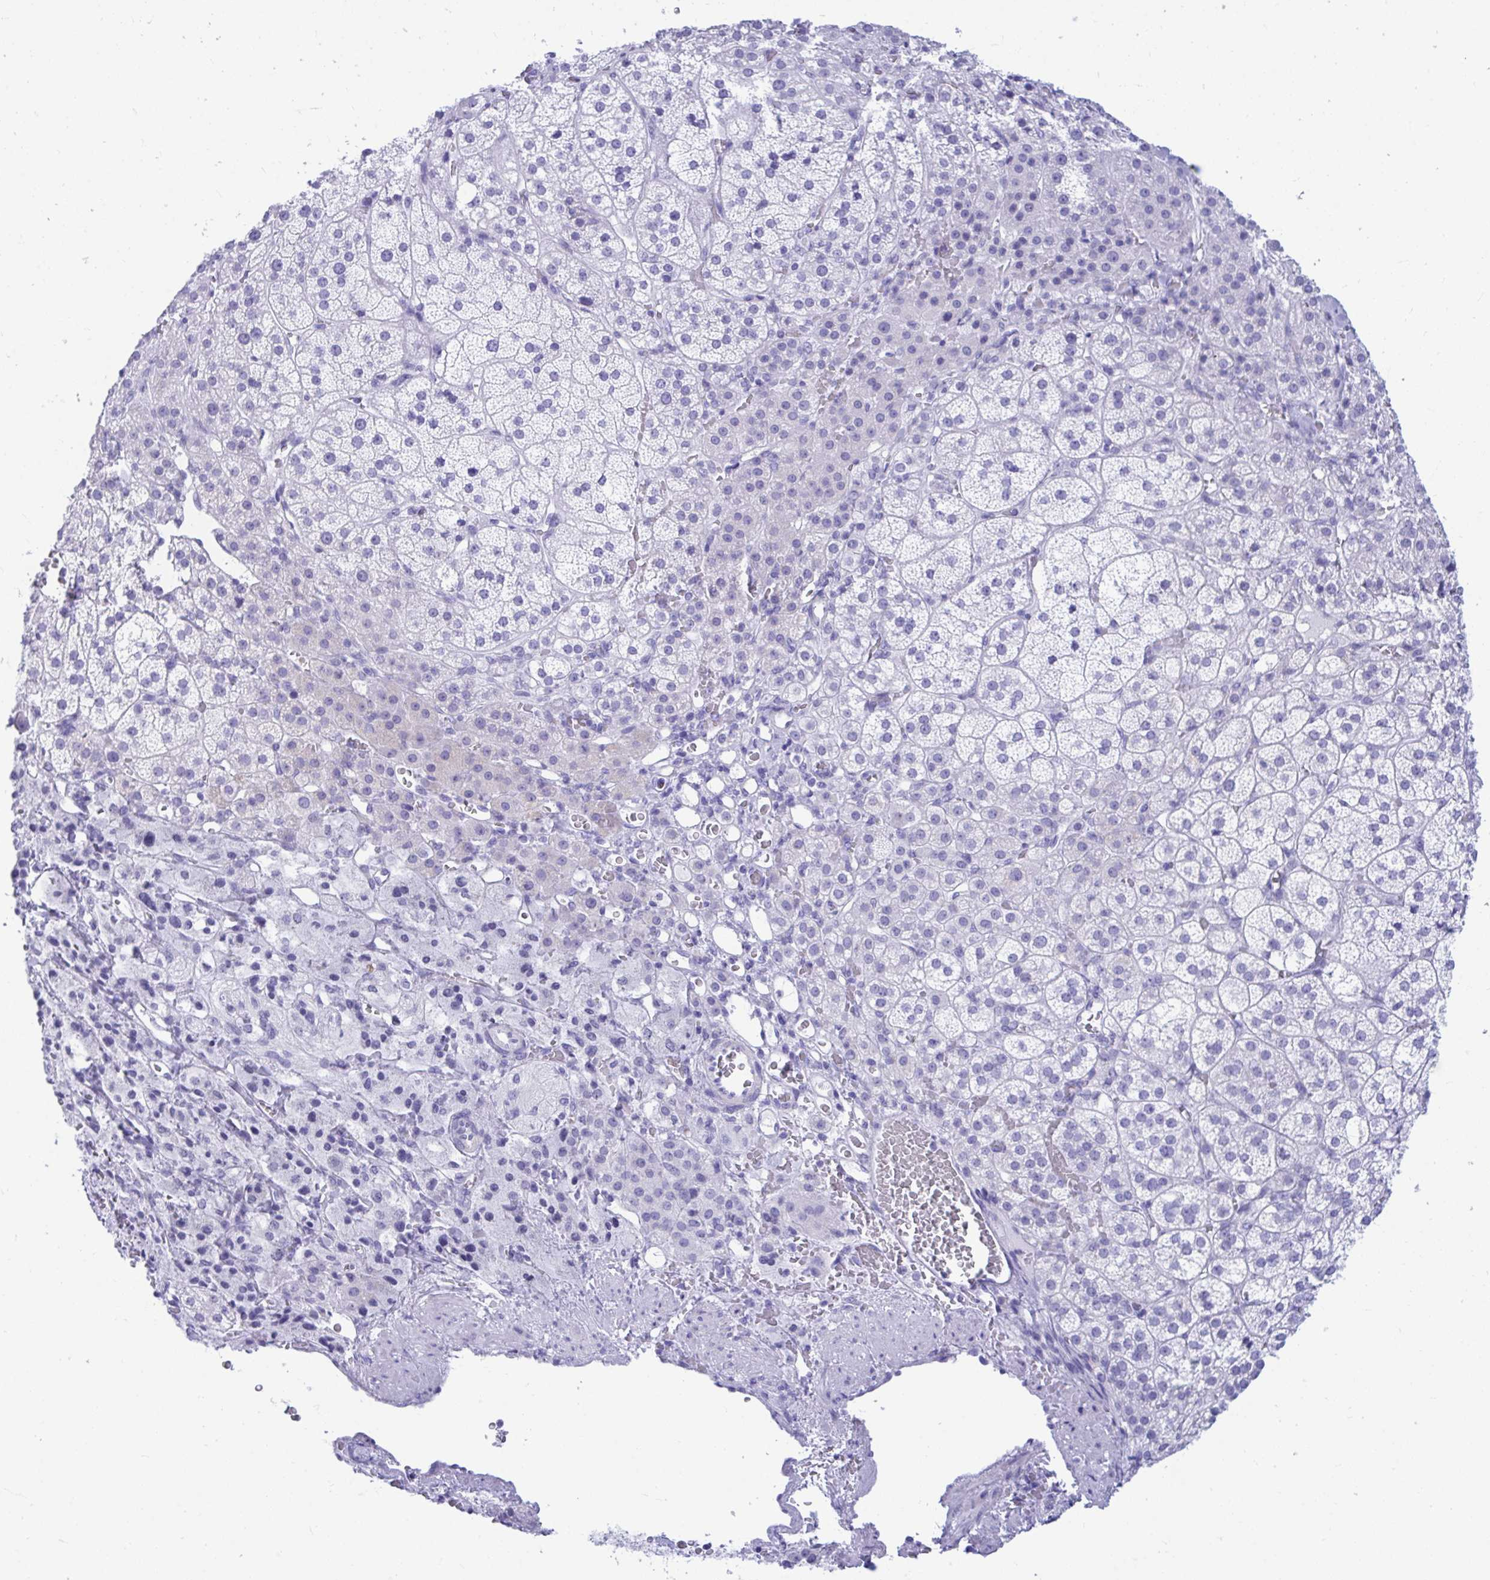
{"staining": {"intensity": "negative", "quantity": "none", "location": "none"}, "tissue": "adrenal gland", "cell_type": "Glandular cells", "image_type": "normal", "snomed": [{"axis": "morphology", "description": "Normal tissue, NOS"}, {"axis": "topography", "description": "Adrenal gland"}], "caption": "Protein analysis of benign adrenal gland displays no significant positivity in glandular cells. Nuclei are stained in blue.", "gene": "SHISA8", "patient": {"sex": "female", "age": 60}}